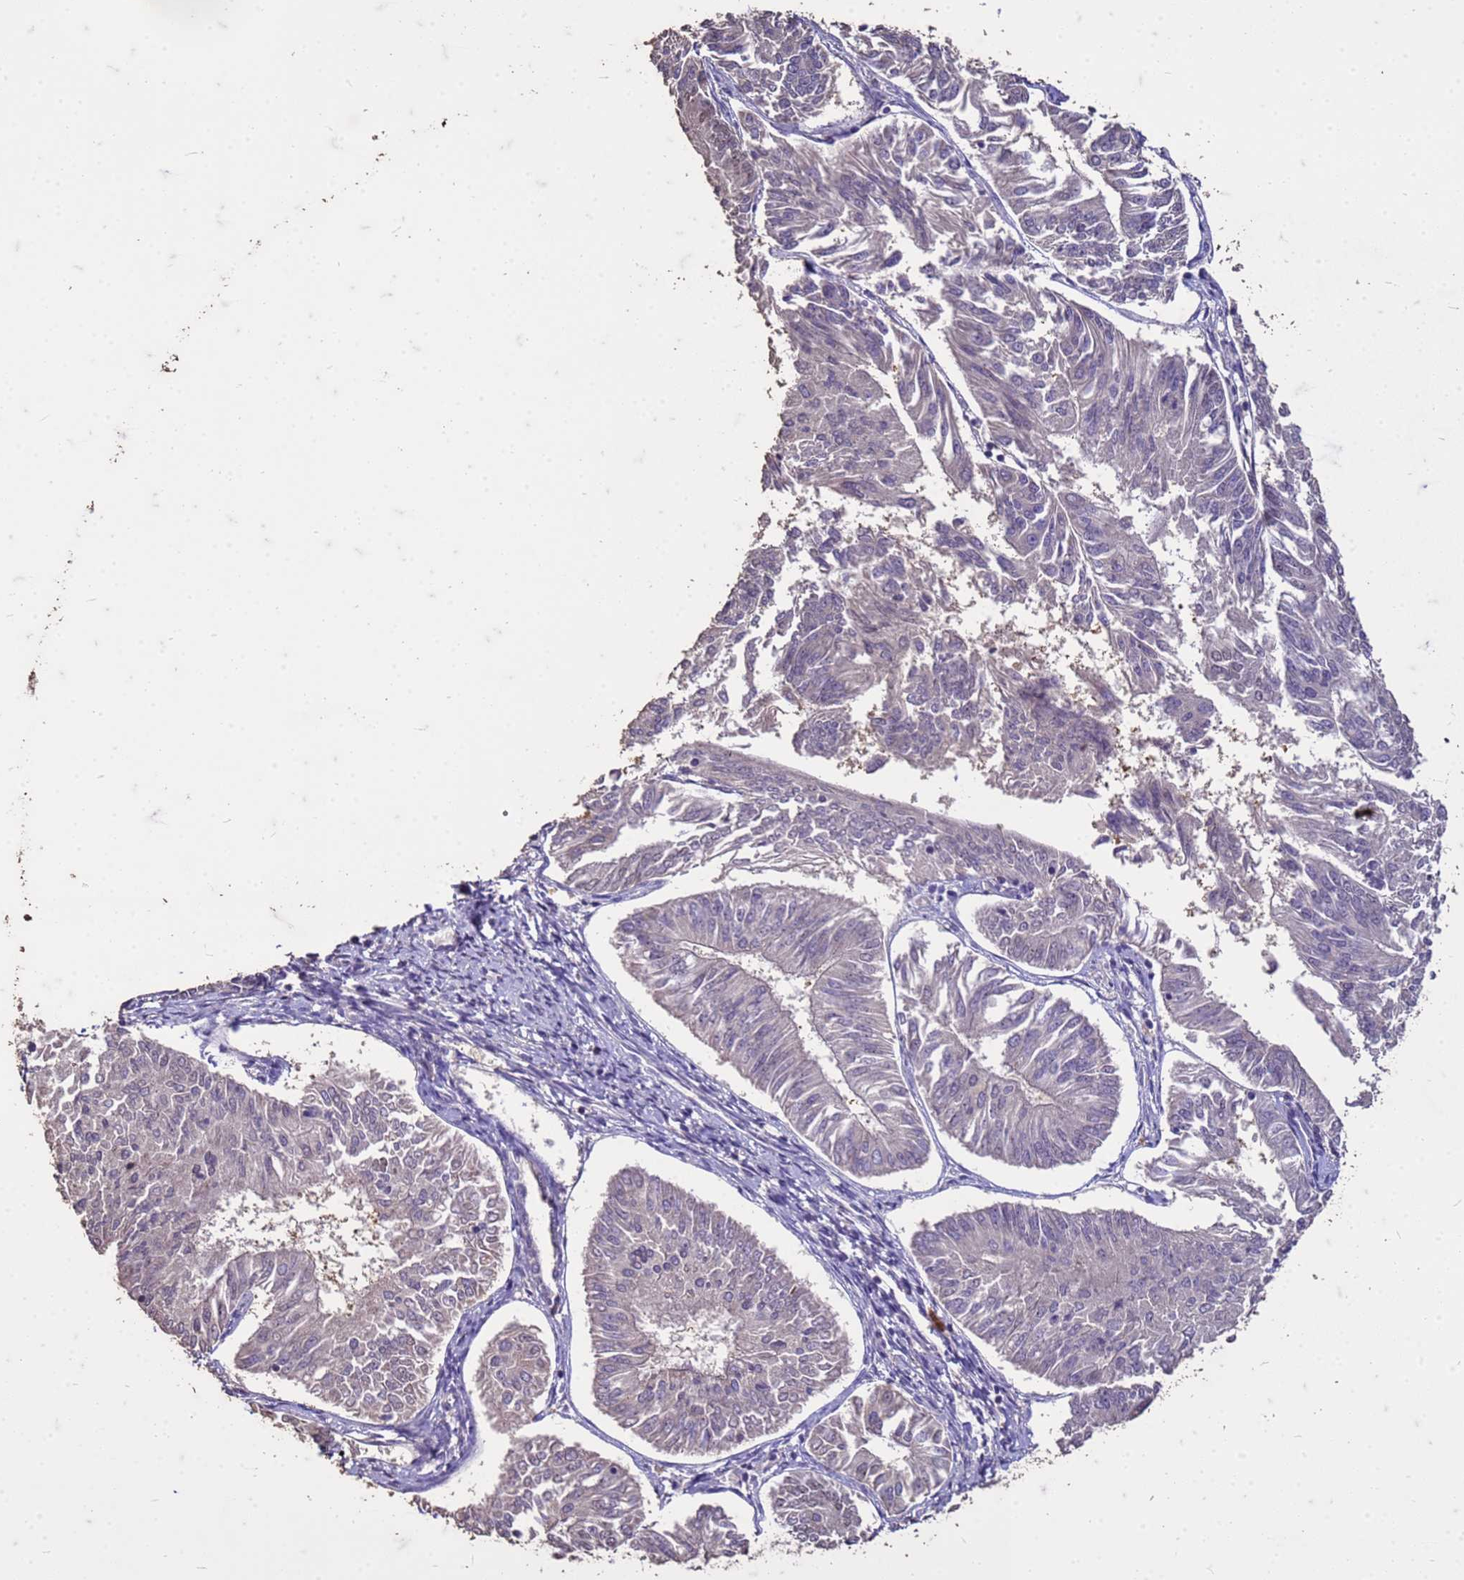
{"staining": {"intensity": "negative", "quantity": "none", "location": "none"}, "tissue": "endometrial cancer", "cell_type": "Tumor cells", "image_type": "cancer", "snomed": [{"axis": "morphology", "description": "Adenocarcinoma, NOS"}, {"axis": "topography", "description": "Endometrium"}], "caption": "Protein analysis of endometrial cancer (adenocarcinoma) demonstrates no significant expression in tumor cells. Brightfield microscopy of immunohistochemistry (IHC) stained with DAB (3,3'-diaminobenzidine) (brown) and hematoxylin (blue), captured at high magnification.", "gene": "FAM184B", "patient": {"sex": "female", "age": 58}}